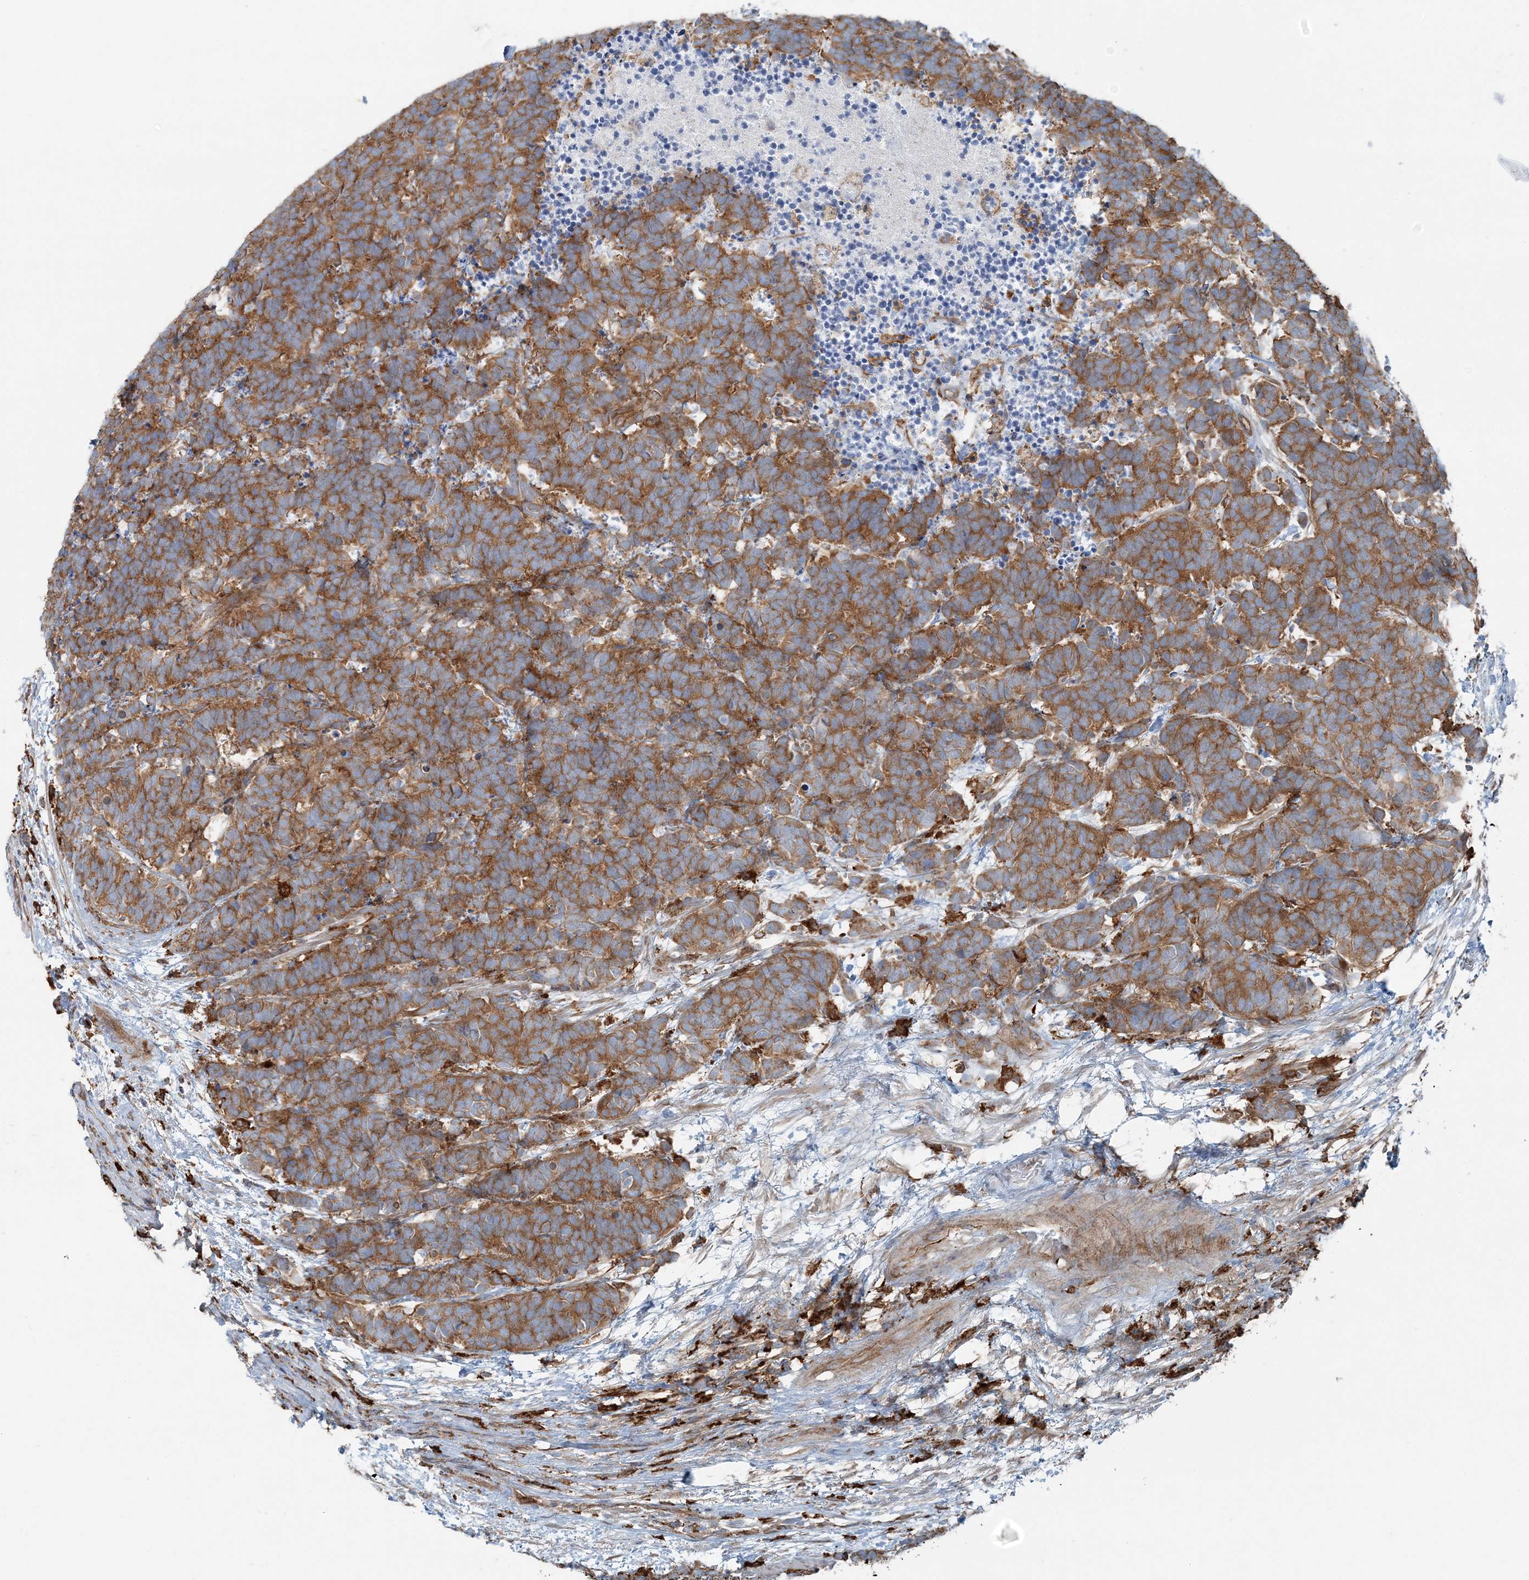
{"staining": {"intensity": "strong", "quantity": ">75%", "location": "cytoplasmic/membranous"}, "tissue": "carcinoid", "cell_type": "Tumor cells", "image_type": "cancer", "snomed": [{"axis": "morphology", "description": "Carcinoma, NOS"}, {"axis": "morphology", "description": "Carcinoid, malignant, NOS"}, {"axis": "topography", "description": "Urinary bladder"}], "caption": "A brown stain highlights strong cytoplasmic/membranous positivity of a protein in human malignant carcinoid tumor cells. (IHC, brightfield microscopy, high magnification).", "gene": "SNX2", "patient": {"sex": "male", "age": 57}}